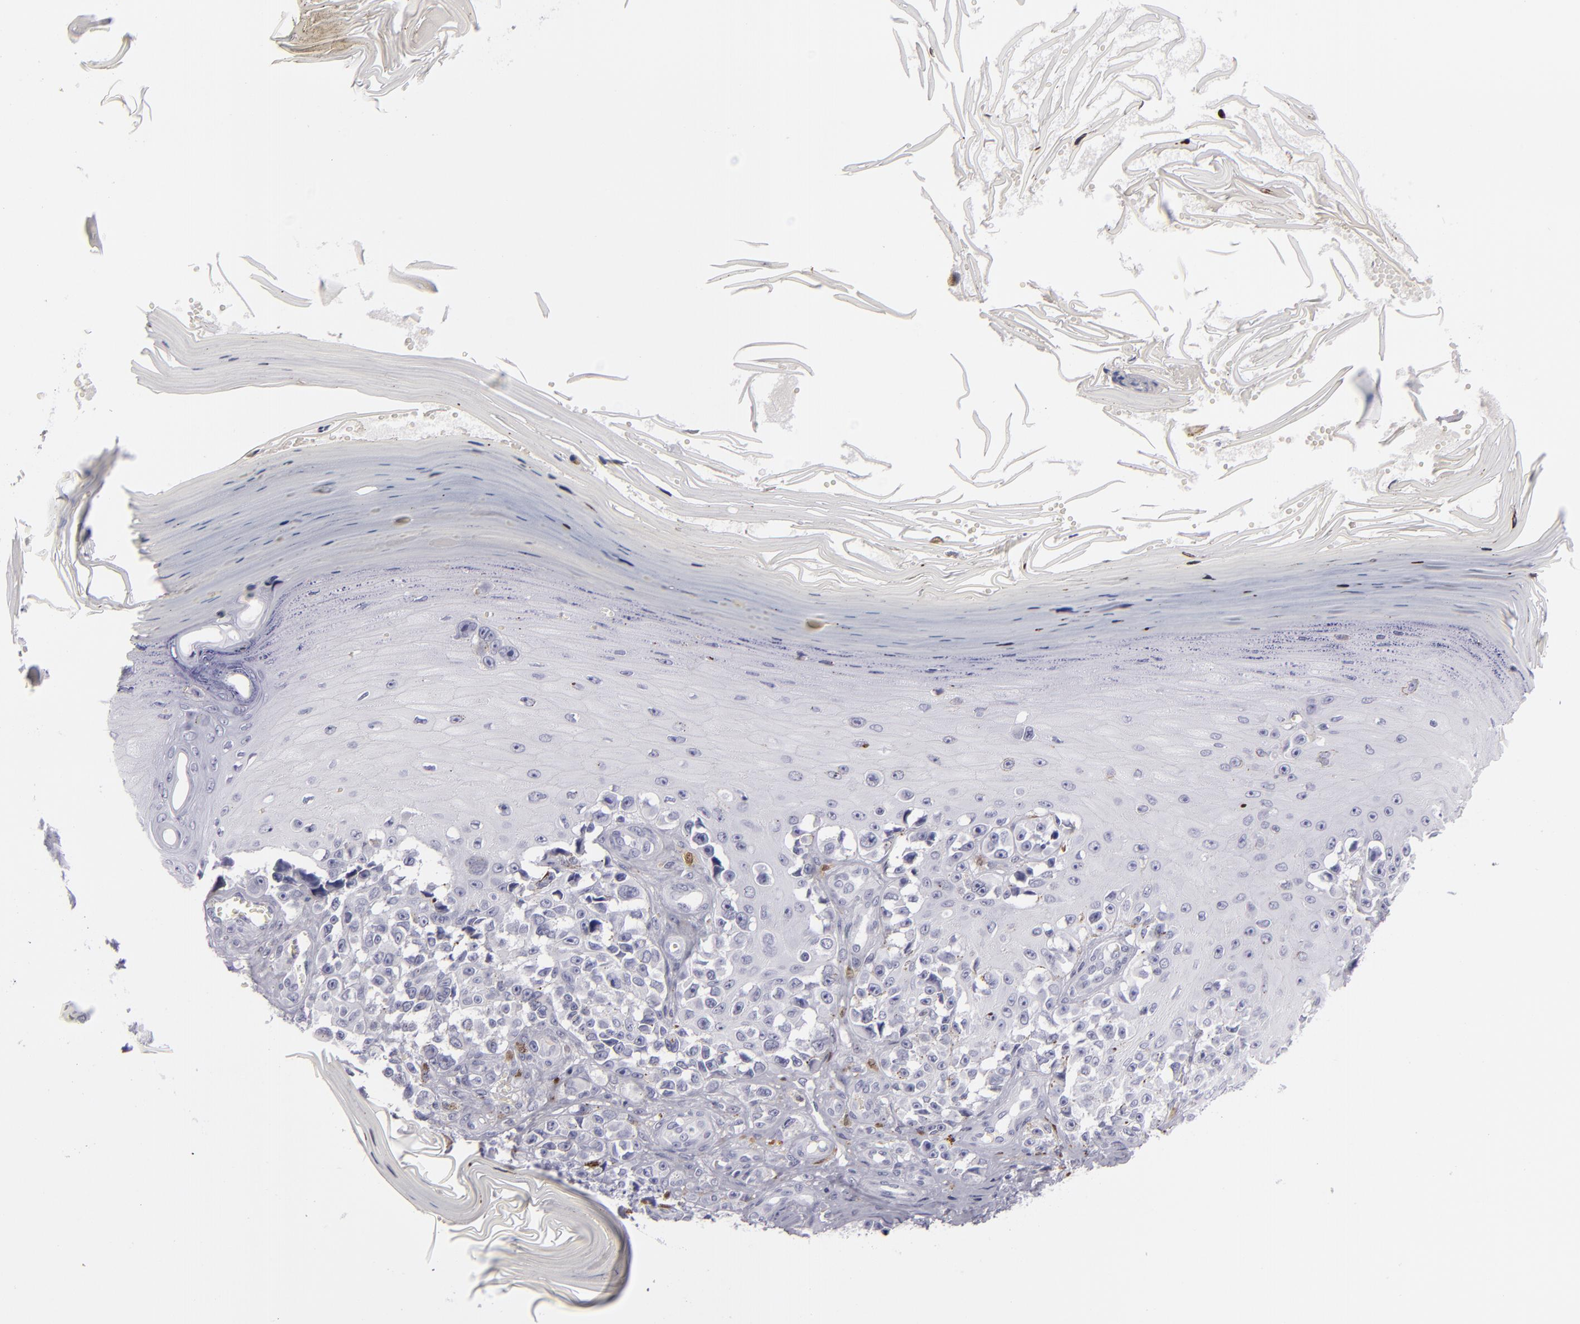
{"staining": {"intensity": "negative", "quantity": "none", "location": "none"}, "tissue": "melanoma", "cell_type": "Tumor cells", "image_type": "cancer", "snomed": [{"axis": "morphology", "description": "Malignant melanoma, NOS"}, {"axis": "topography", "description": "Skin"}], "caption": "Tumor cells show no significant expression in melanoma.", "gene": "F13A1", "patient": {"sex": "female", "age": 82}}